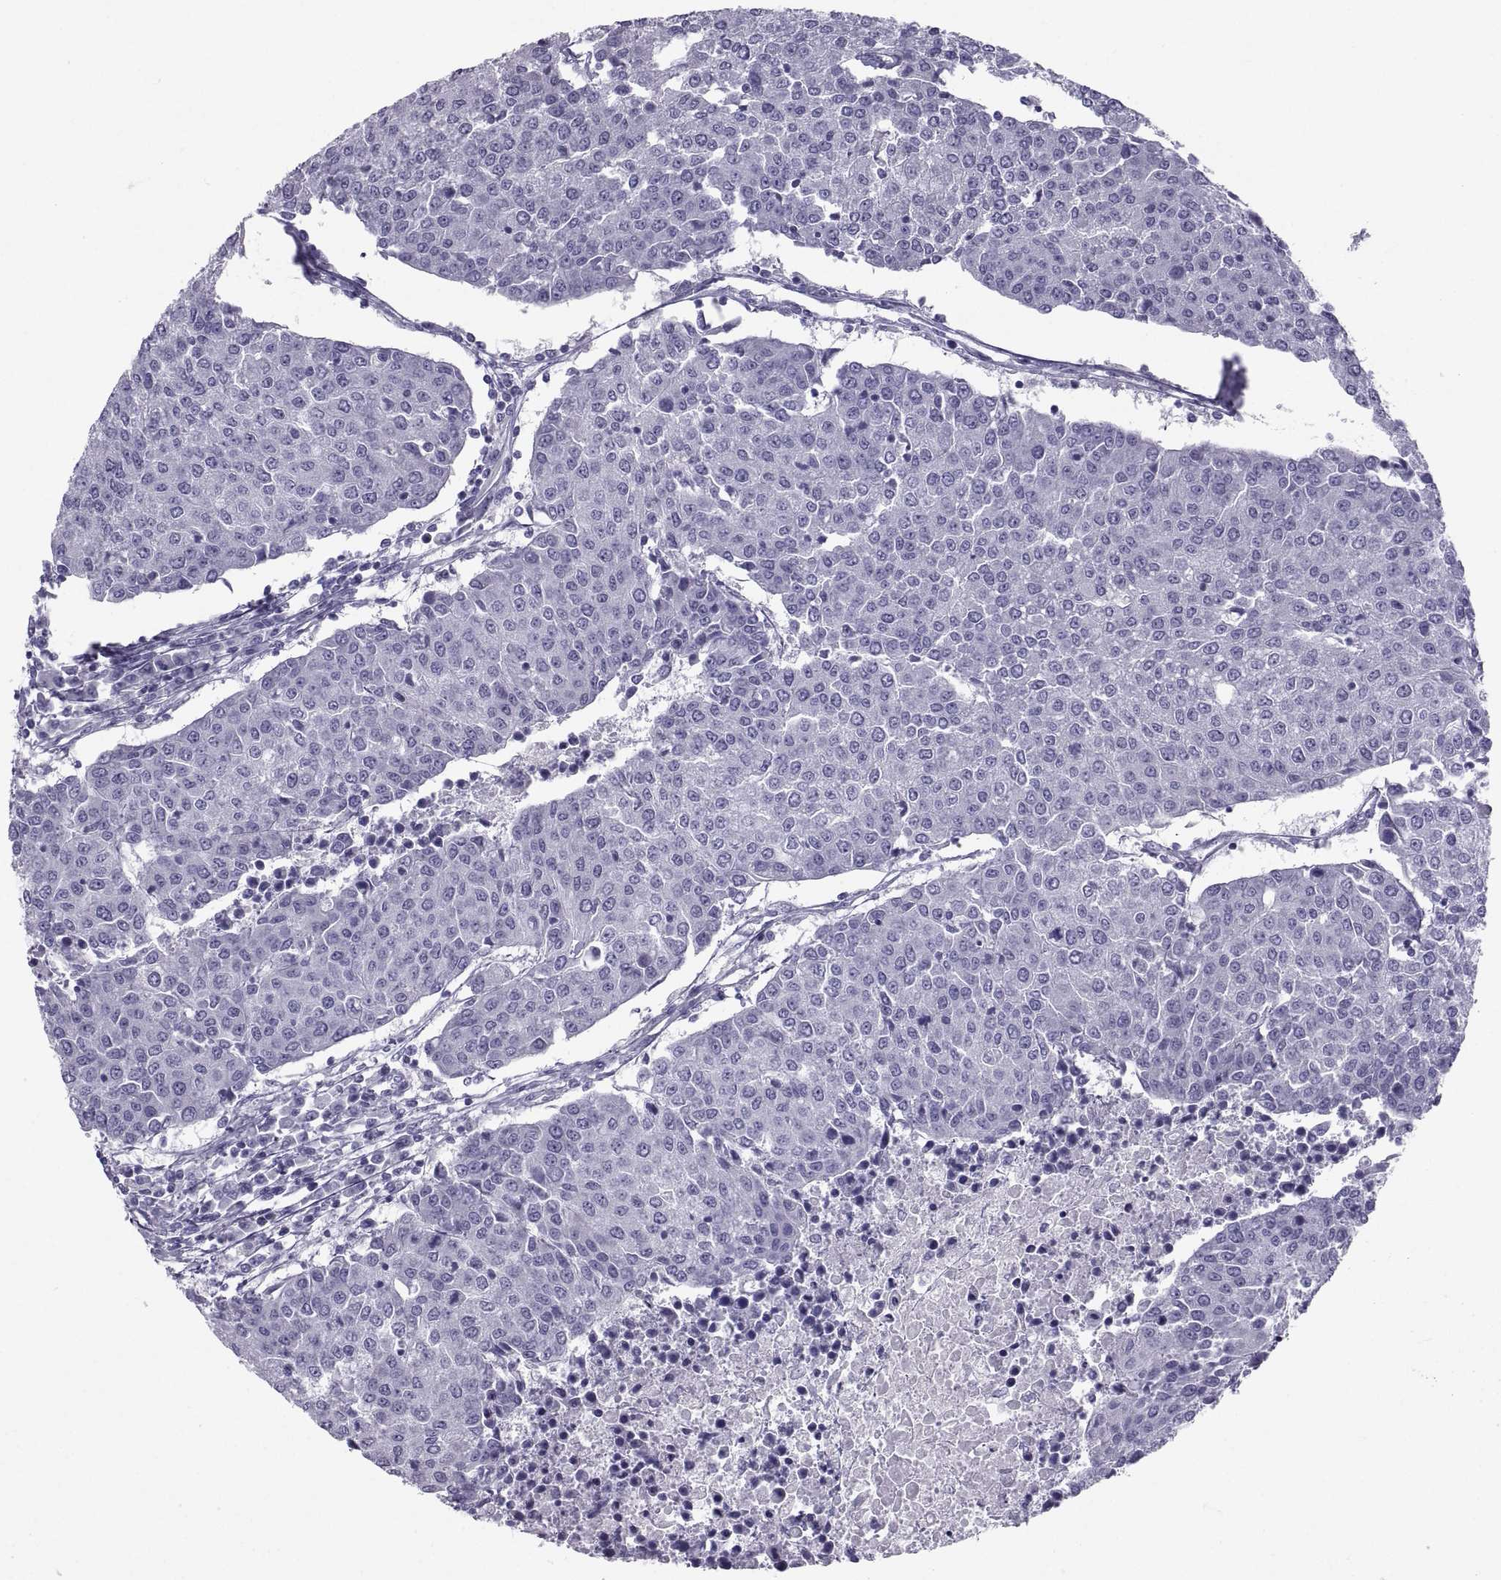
{"staining": {"intensity": "negative", "quantity": "none", "location": "none"}, "tissue": "urothelial cancer", "cell_type": "Tumor cells", "image_type": "cancer", "snomed": [{"axis": "morphology", "description": "Urothelial carcinoma, High grade"}, {"axis": "topography", "description": "Urinary bladder"}], "caption": "DAB (3,3'-diaminobenzidine) immunohistochemical staining of urothelial cancer demonstrates no significant staining in tumor cells.", "gene": "PCSK1N", "patient": {"sex": "female", "age": 85}}